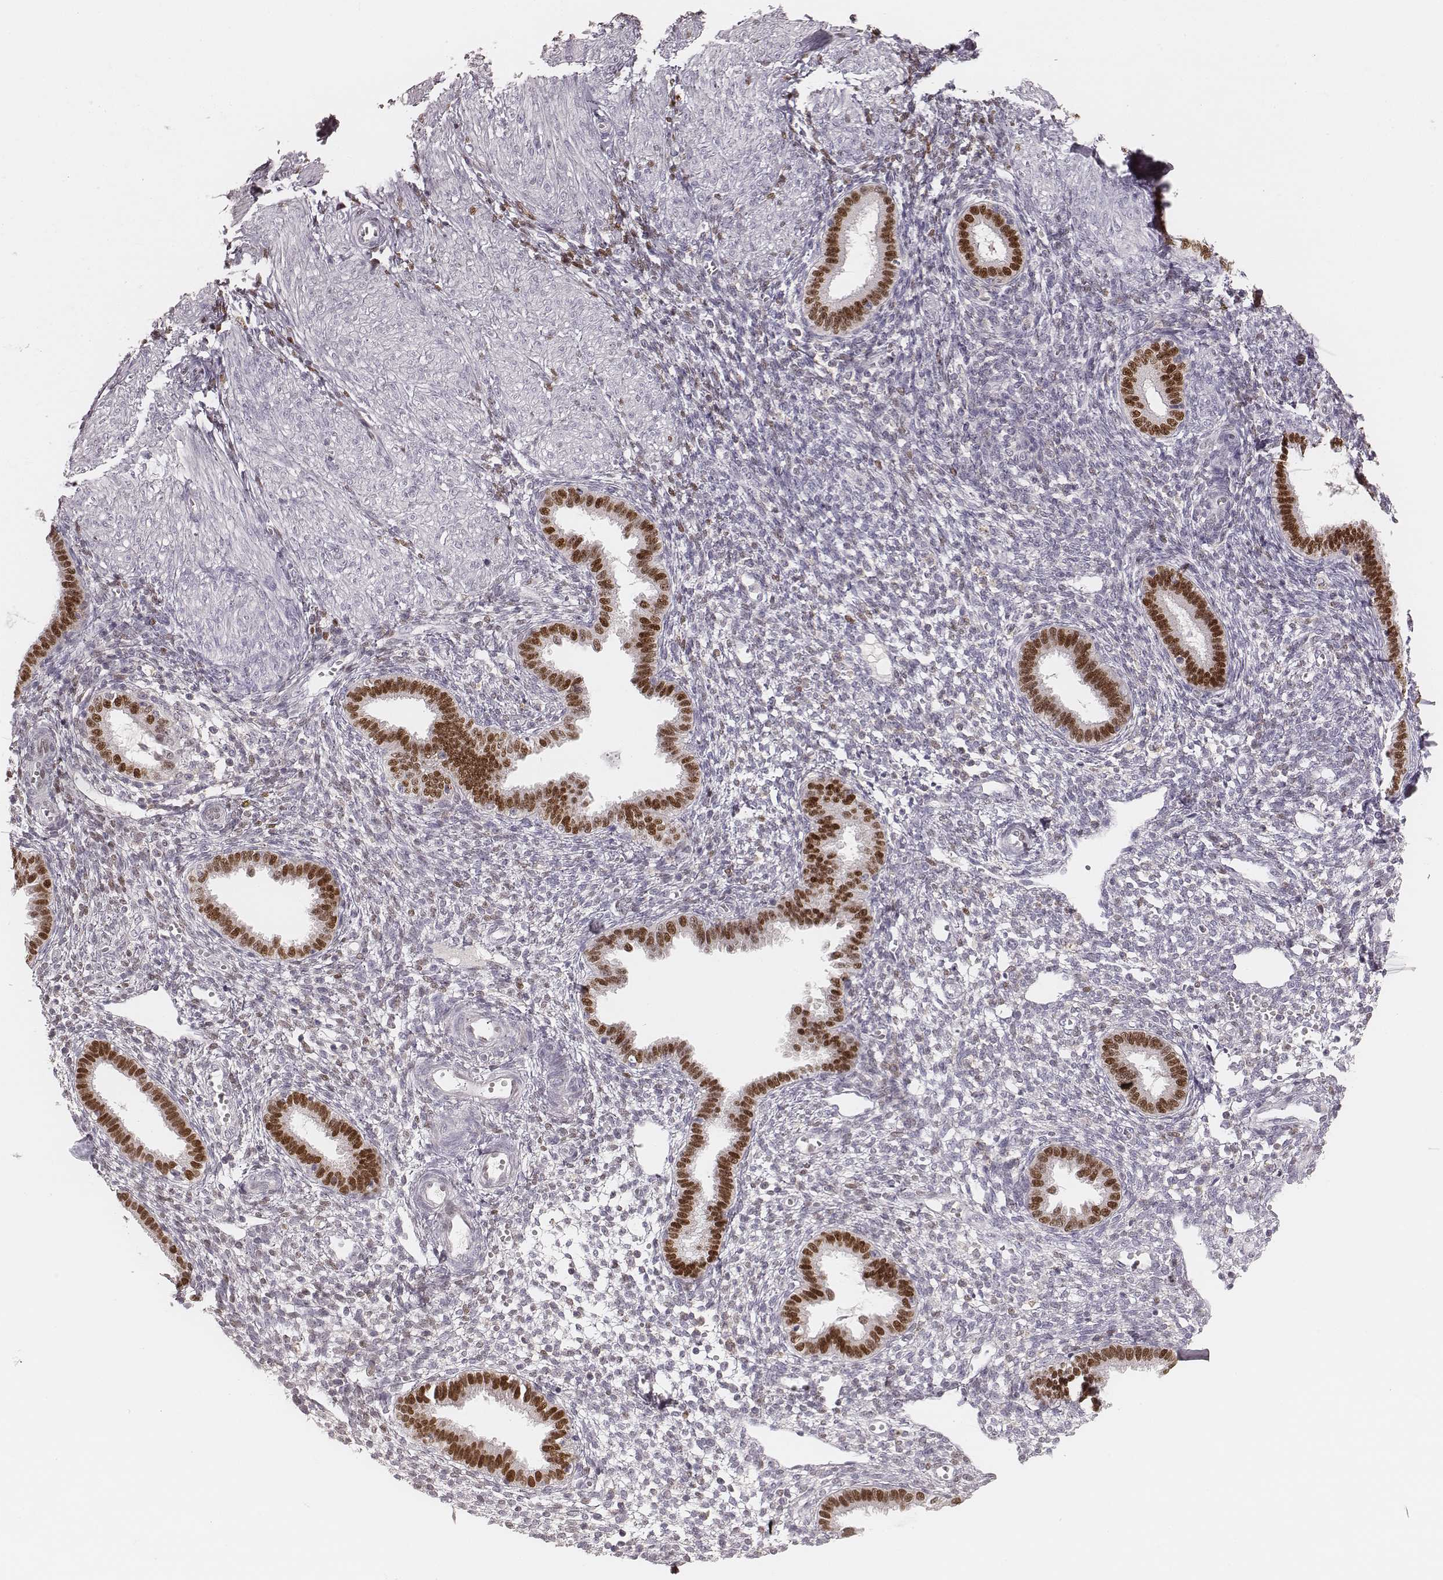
{"staining": {"intensity": "negative", "quantity": "none", "location": "none"}, "tissue": "endometrium", "cell_type": "Cells in endometrial stroma", "image_type": "normal", "snomed": [{"axis": "morphology", "description": "Normal tissue, NOS"}, {"axis": "topography", "description": "Endometrium"}], "caption": "Immunohistochemistry of normal human endometrium exhibits no positivity in cells in endometrial stroma.", "gene": "MSX1", "patient": {"sex": "female", "age": 36}}